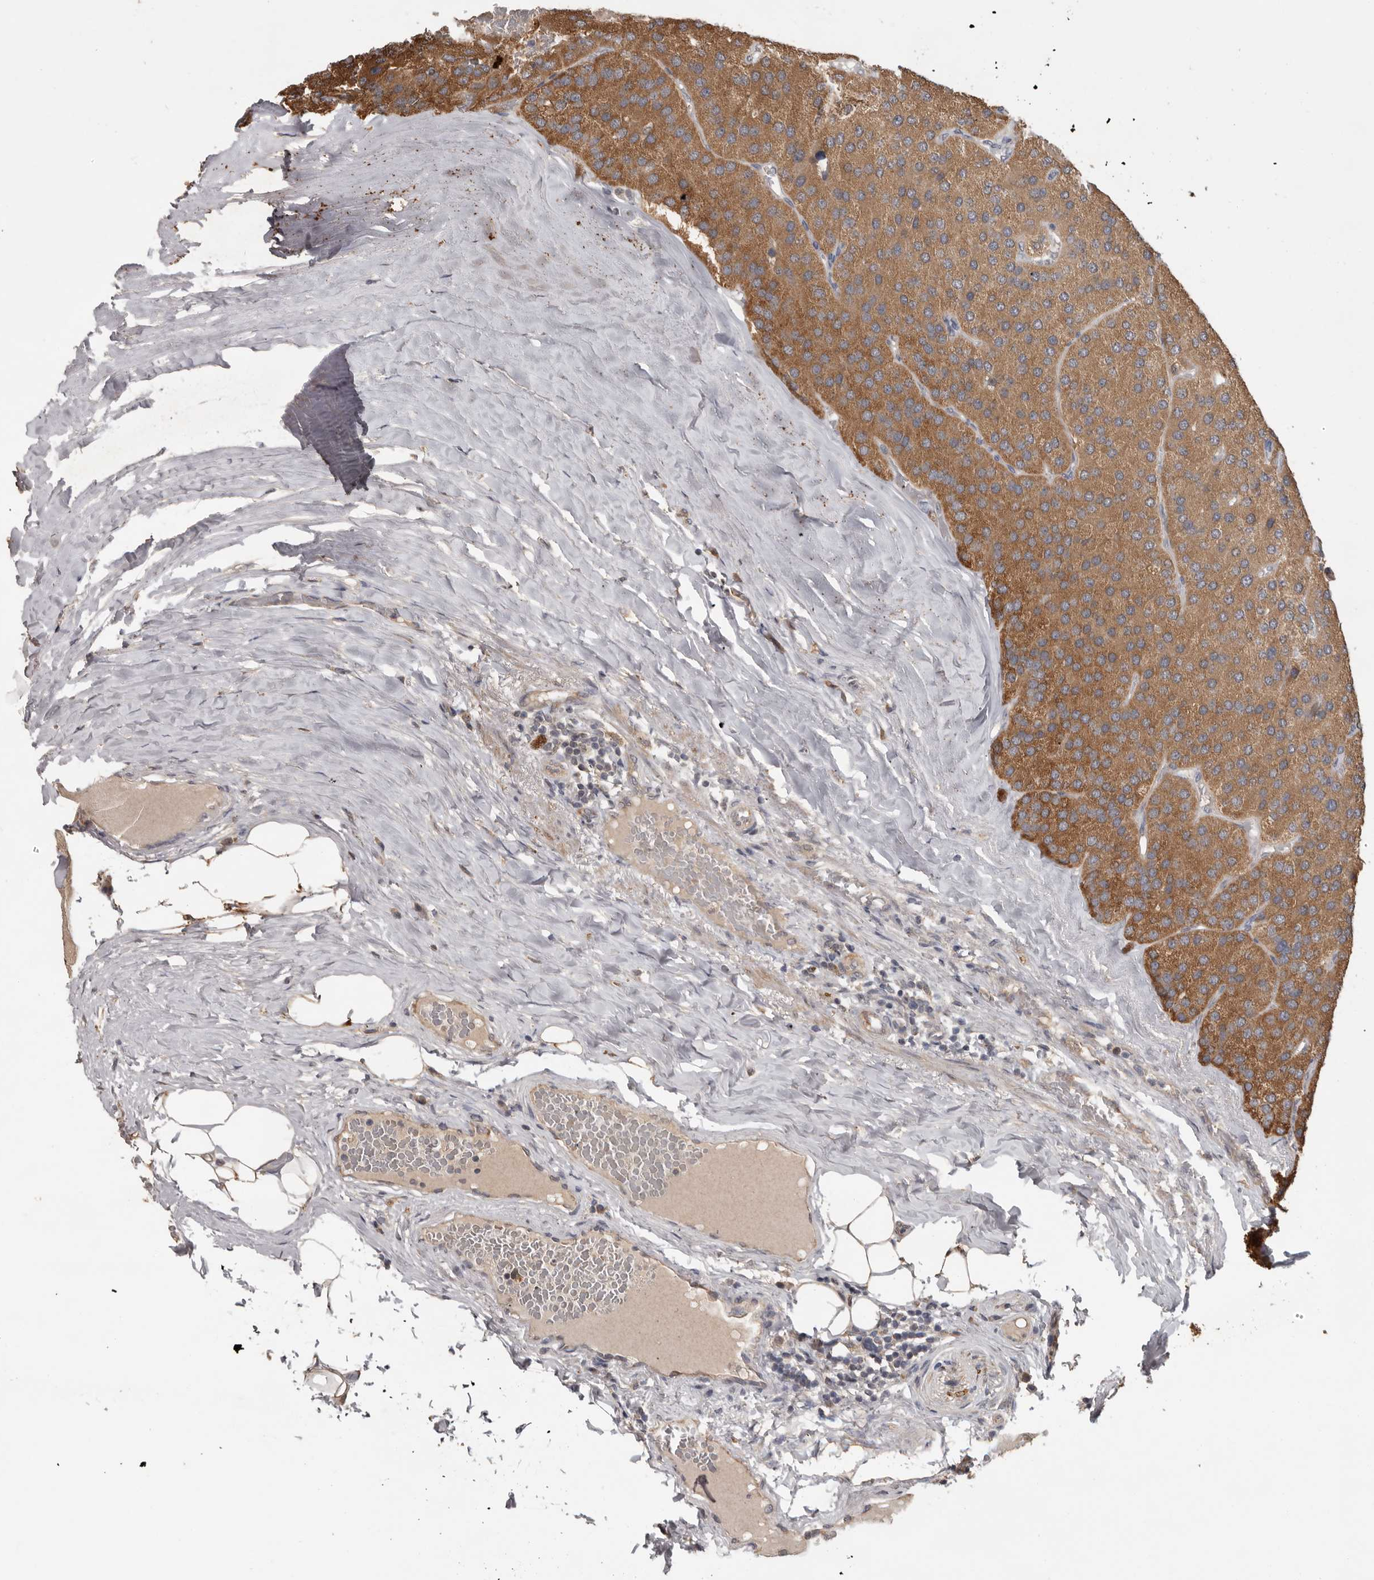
{"staining": {"intensity": "moderate", "quantity": ">75%", "location": "cytoplasmic/membranous"}, "tissue": "parathyroid gland", "cell_type": "Glandular cells", "image_type": "normal", "snomed": [{"axis": "morphology", "description": "Normal tissue, NOS"}, {"axis": "morphology", "description": "Adenoma, NOS"}, {"axis": "topography", "description": "Parathyroid gland"}], "caption": "A high-resolution photomicrograph shows IHC staining of unremarkable parathyroid gland, which reveals moderate cytoplasmic/membranous staining in about >75% of glandular cells. (DAB IHC with brightfield microscopy, high magnification).", "gene": "MTF1", "patient": {"sex": "female", "age": 86}}